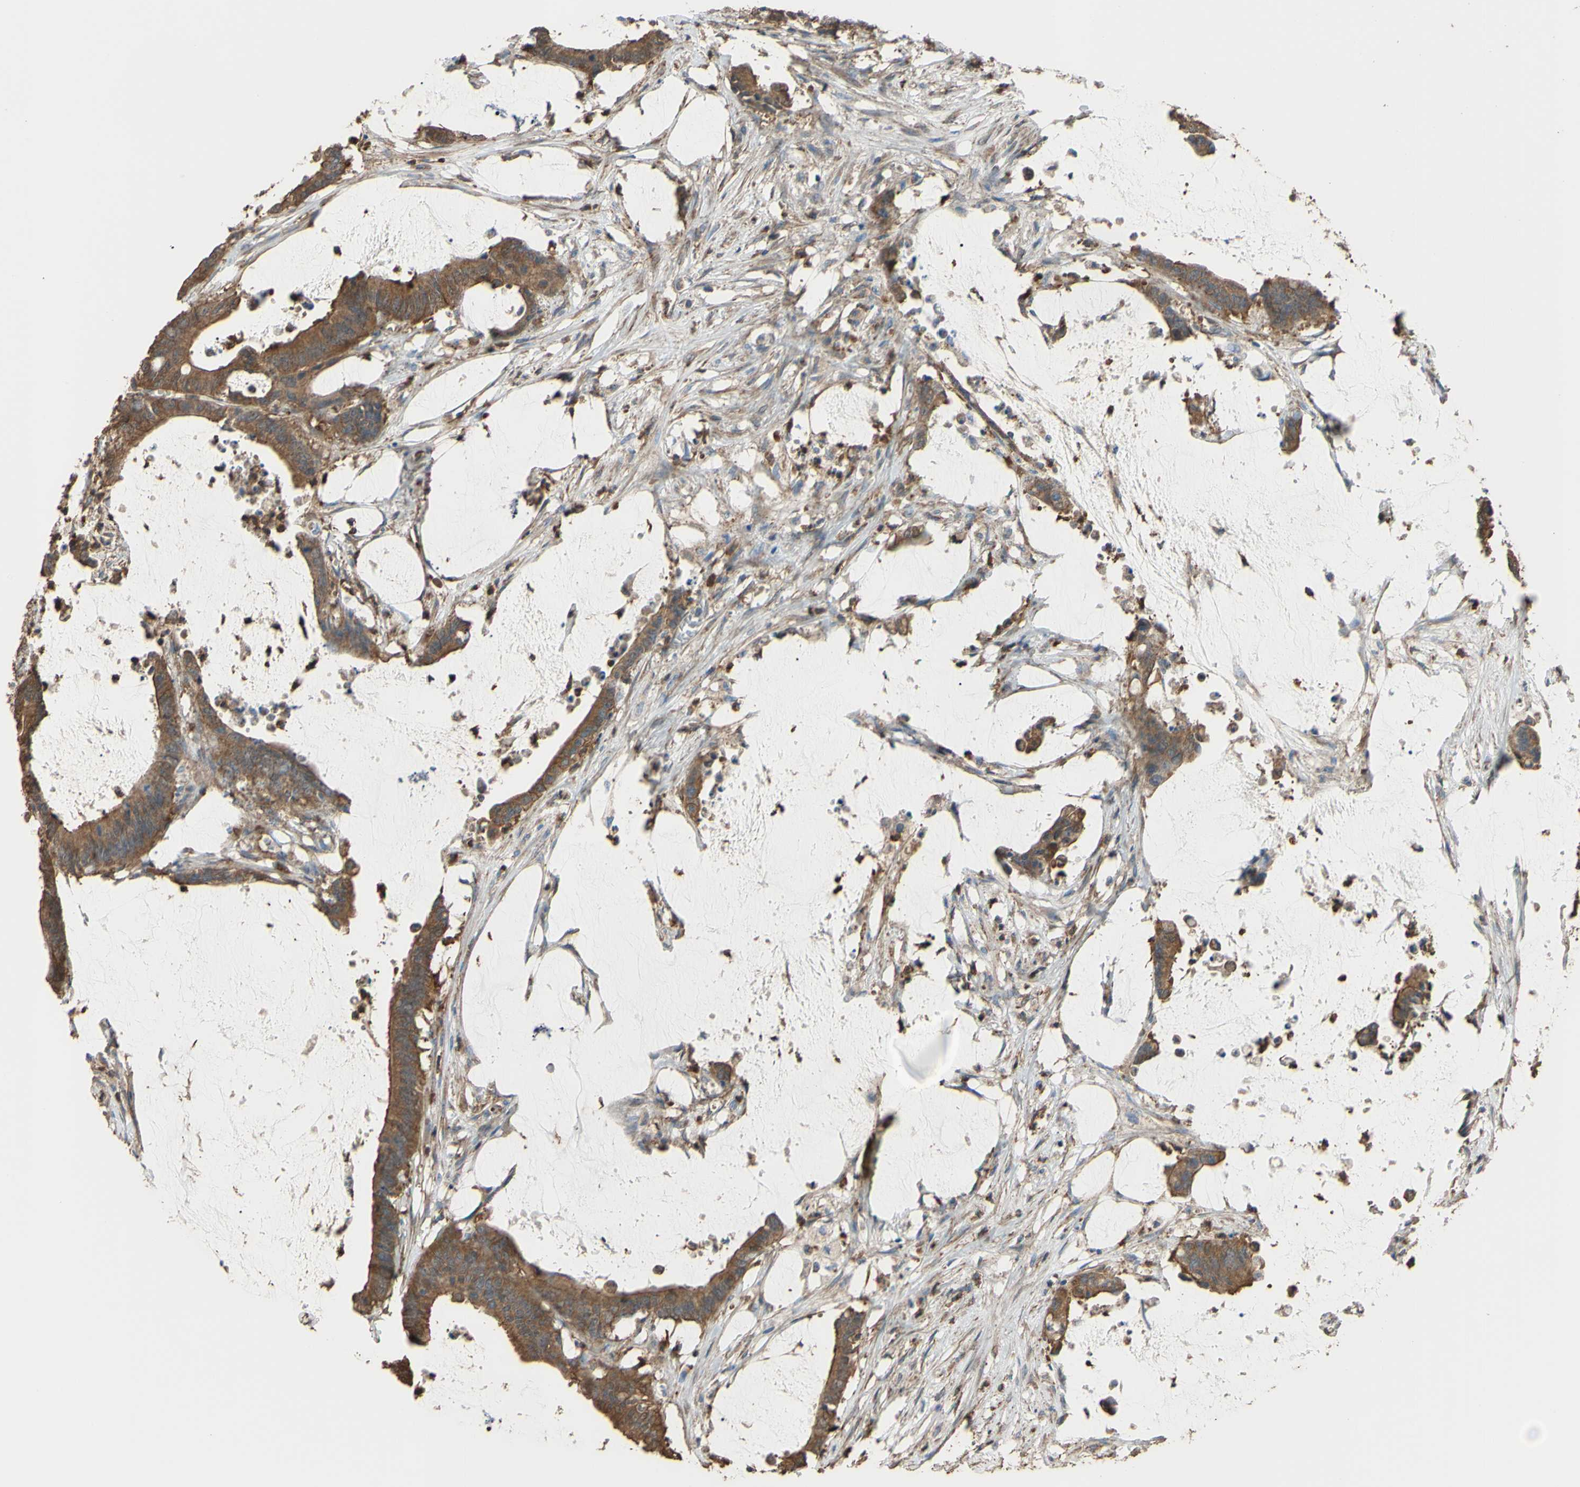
{"staining": {"intensity": "strong", "quantity": ">75%", "location": "cytoplasmic/membranous"}, "tissue": "colorectal cancer", "cell_type": "Tumor cells", "image_type": "cancer", "snomed": [{"axis": "morphology", "description": "Adenocarcinoma, NOS"}, {"axis": "topography", "description": "Rectum"}], "caption": "Immunohistochemistry (IHC) of human colorectal cancer reveals high levels of strong cytoplasmic/membranous positivity in approximately >75% of tumor cells. The staining was performed using DAB (3,3'-diaminobenzidine) to visualize the protein expression in brown, while the nuclei were stained in blue with hematoxylin (Magnification: 20x).", "gene": "CTTN", "patient": {"sex": "female", "age": 66}}